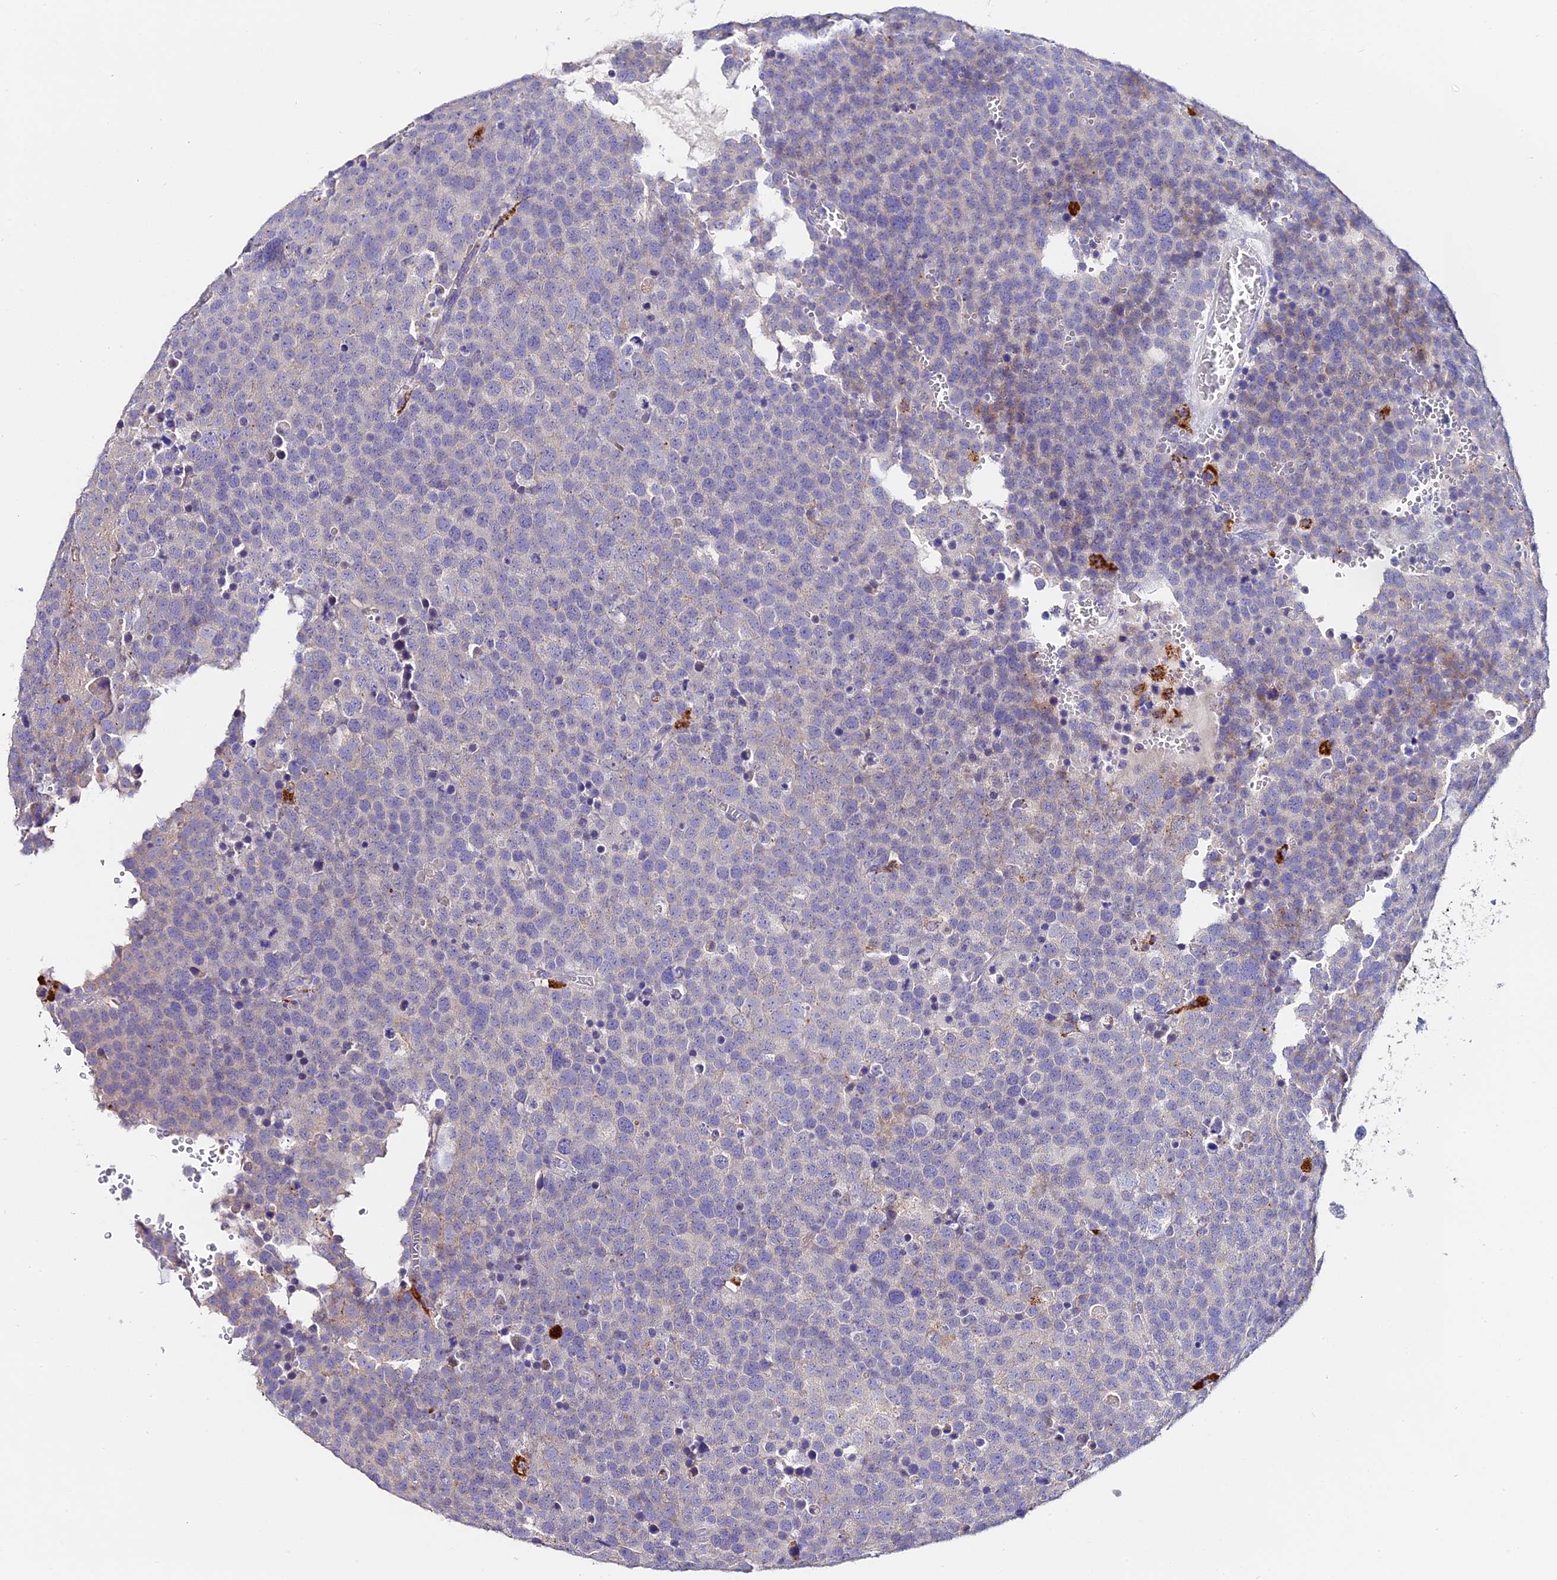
{"staining": {"intensity": "negative", "quantity": "none", "location": "none"}, "tissue": "testis cancer", "cell_type": "Tumor cells", "image_type": "cancer", "snomed": [{"axis": "morphology", "description": "Seminoma, NOS"}, {"axis": "topography", "description": "Testis"}], "caption": "There is no significant positivity in tumor cells of testis cancer (seminoma).", "gene": "LYPD6", "patient": {"sex": "male", "age": 71}}